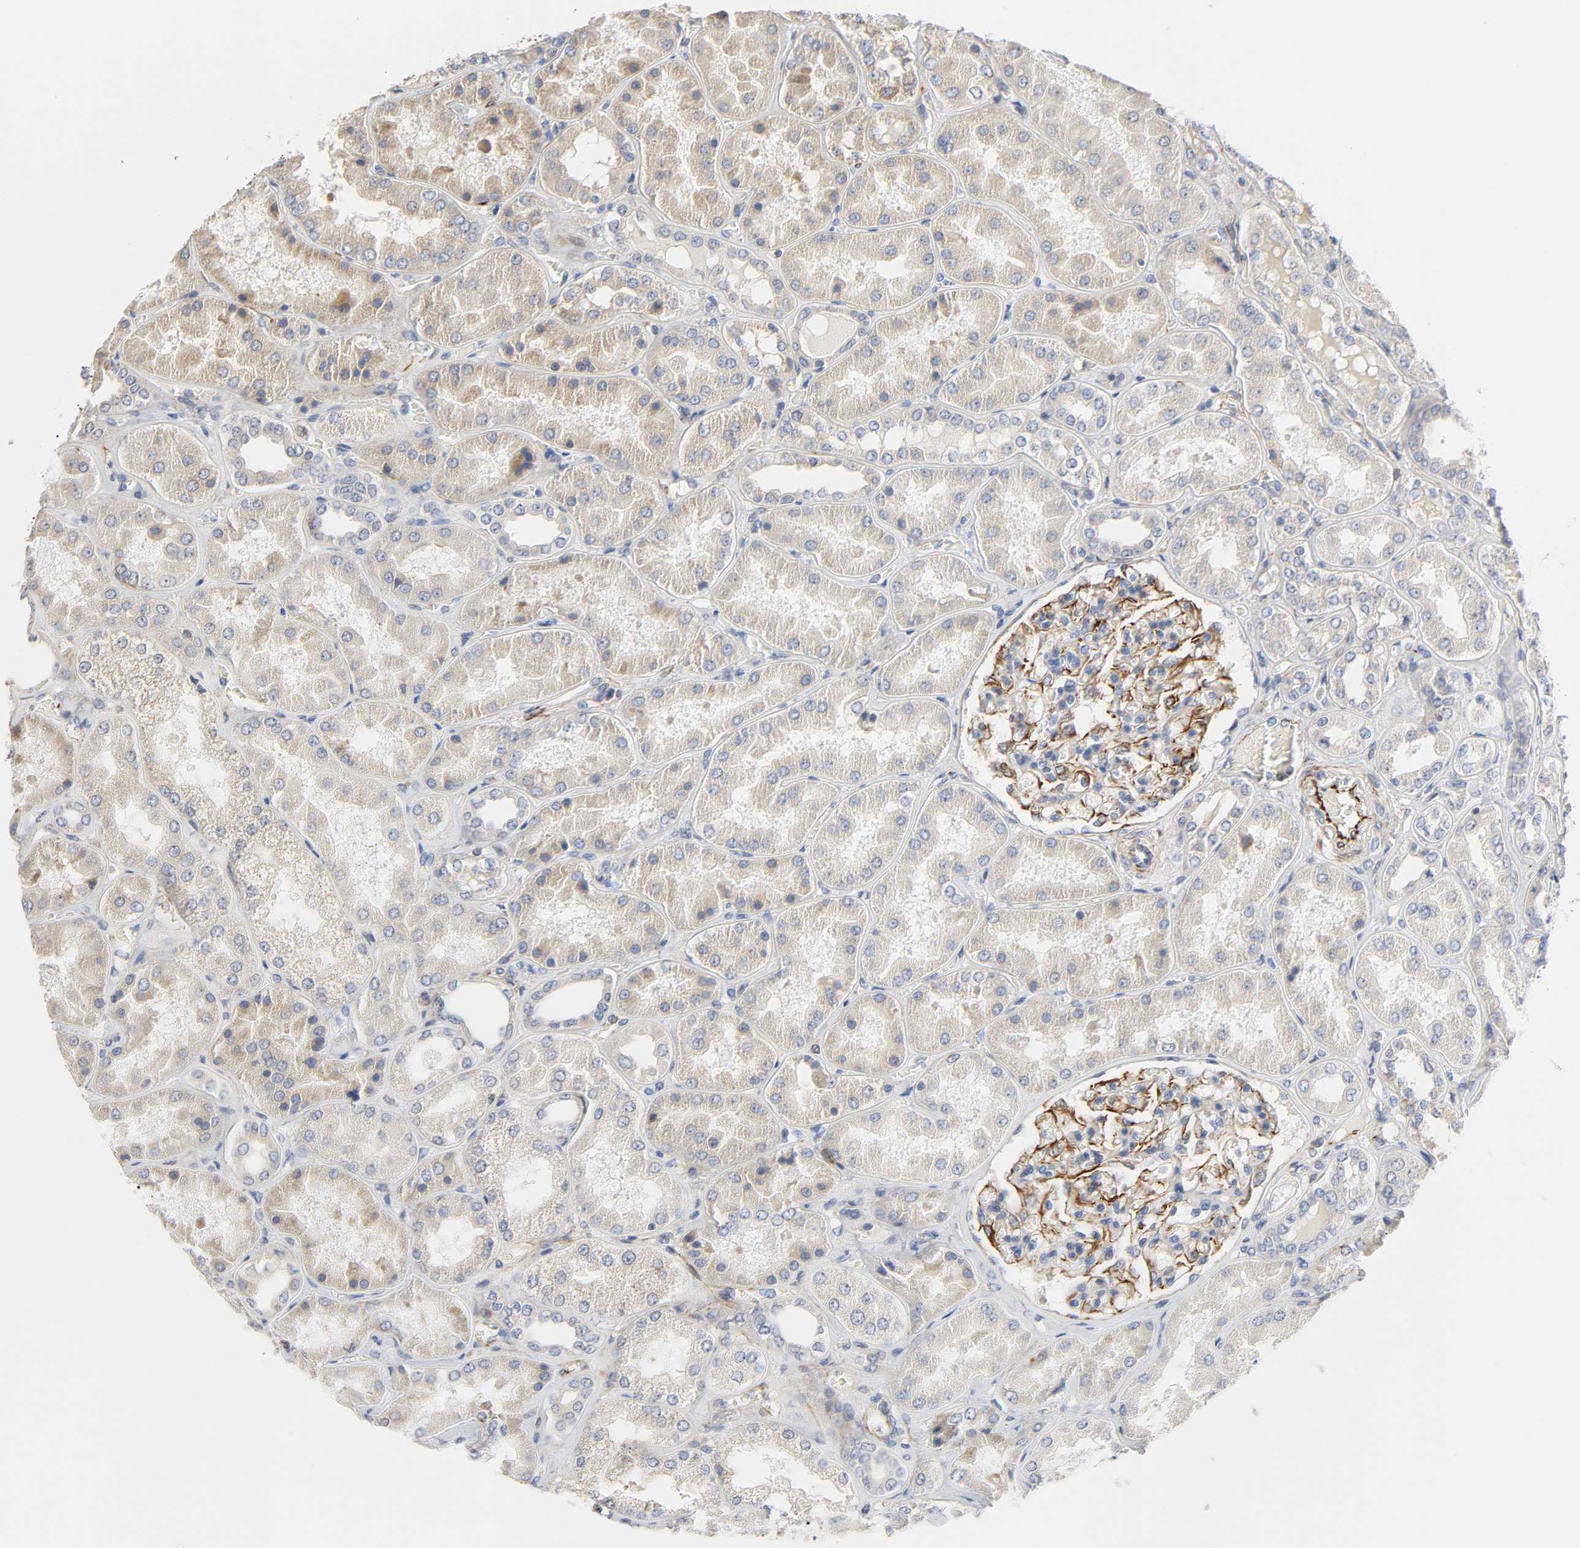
{"staining": {"intensity": "strong", "quantity": ">75%", "location": "cytoplasmic/membranous"}, "tissue": "kidney", "cell_type": "Cells in glomeruli", "image_type": "normal", "snomed": [{"axis": "morphology", "description": "Normal tissue, NOS"}, {"axis": "topography", "description": "Kidney"}], "caption": "High-magnification brightfield microscopy of normal kidney stained with DAB (brown) and counterstained with hematoxylin (blue). cells in glomeruli exhibit strong cytoplasmic/membranous positivity is present in about>75% of cells. (DAB IHC with brightfield microscopy, high magnification).", "gene": "FAM118A", "patient": {"sex": "female", "age": 56}}